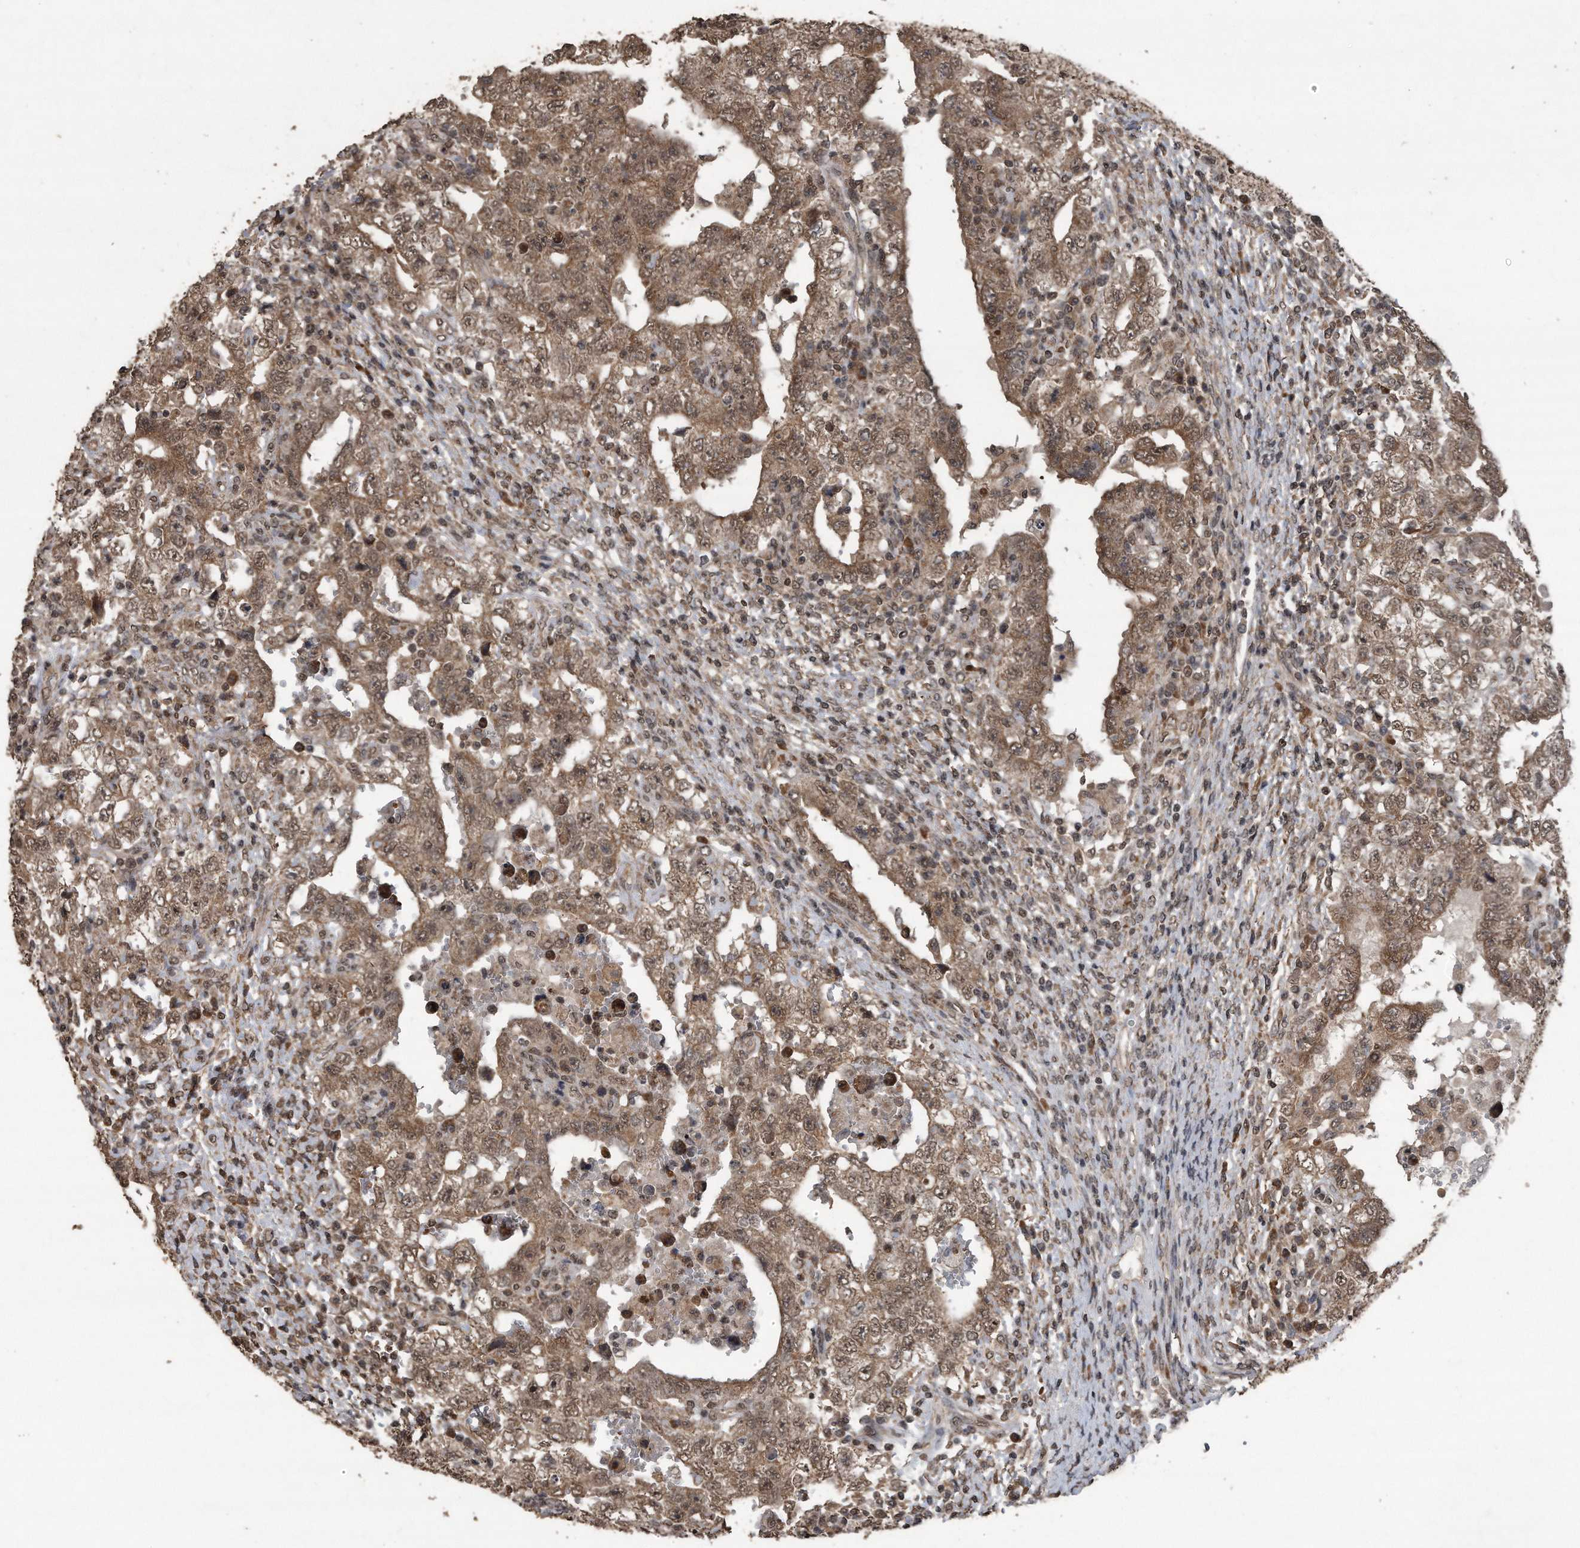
{"staining": {"intensity": "moderate", "quantity": ">75%", "location": "cytoplasmic/membranous,nuclear"}, "tissue": "testis cancer", "cell_type": "Tumor cells", "image_type": "cancer", "snomed": [{"axis": "morphology", "description": "Carcinoma, Embryonal, NOS"}, {"axis": "topography", "description": "Testis"}], "caption": "IHC staining of testis cancer, which shows medium levels of moderate cytoplasmic/membranous and nuclear expression in about >75% of tumor cells indicating moderate cytoplasmic/membranous and nuclear protein expression. The staining was performed using DAB (brown) for protein detection and nuclei were counterstained in hematoxylin (blue).", "gene": "CRYZL1", "patient": {"sex": "male", "age": 26}}